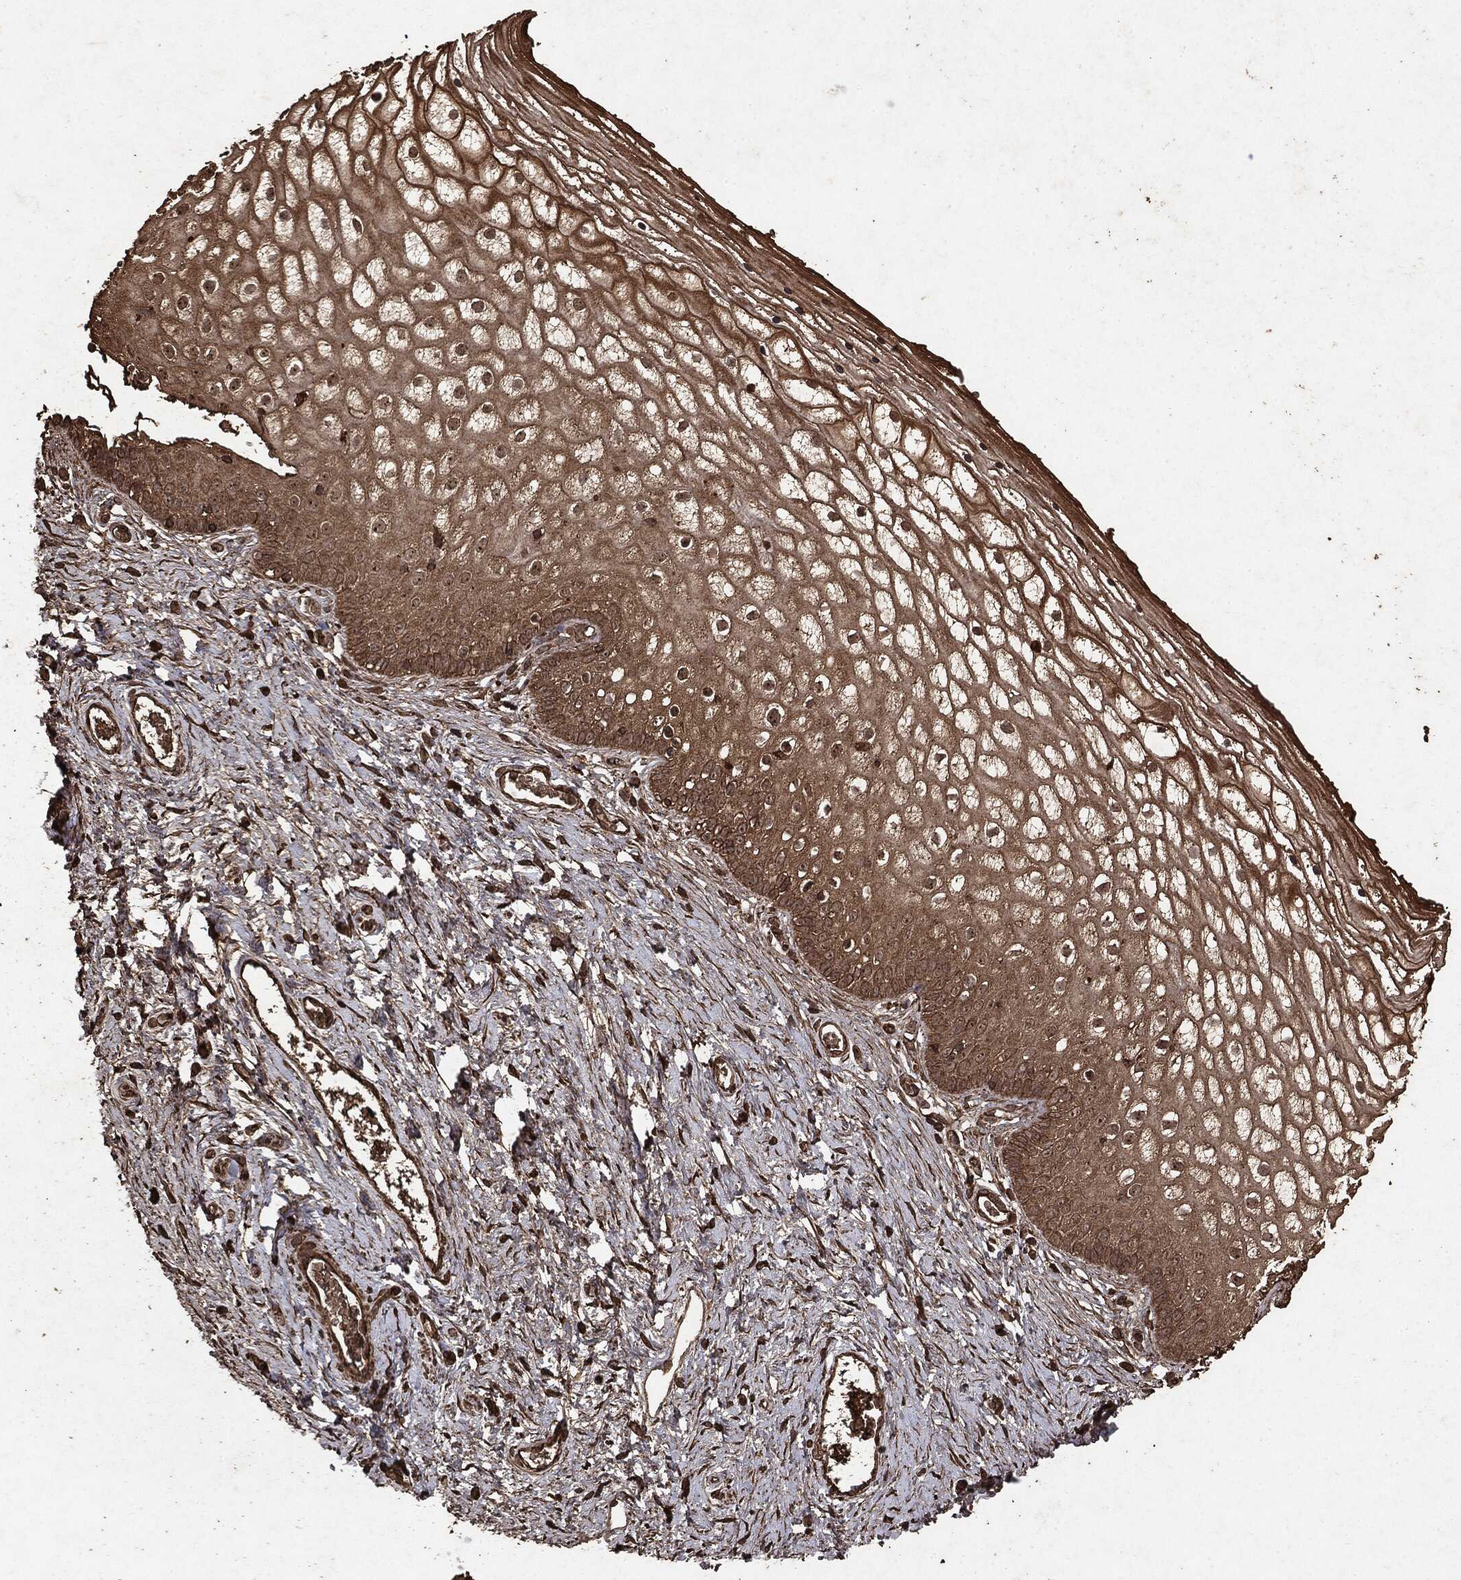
{"staining": {"intensity": "moderate", "quantity": ">75%", "location": "cytoplasmic/membranous"}, "tissue": "vagina", "cell_type": "Squamous epithelial cells", "image_type": "normal", "snomed": [{"axis": "morphology", "description": "Normal tissue, NOS"}, {"axis": "topography", "description": "Vagina"}], "caption": "Unremarkable vagina displays moderate cytoplasmic/membranous expression in about >75% of squamous epithelial cells.", "gene": "ARAF", "patient": {"sex": "female", "age": 32}}